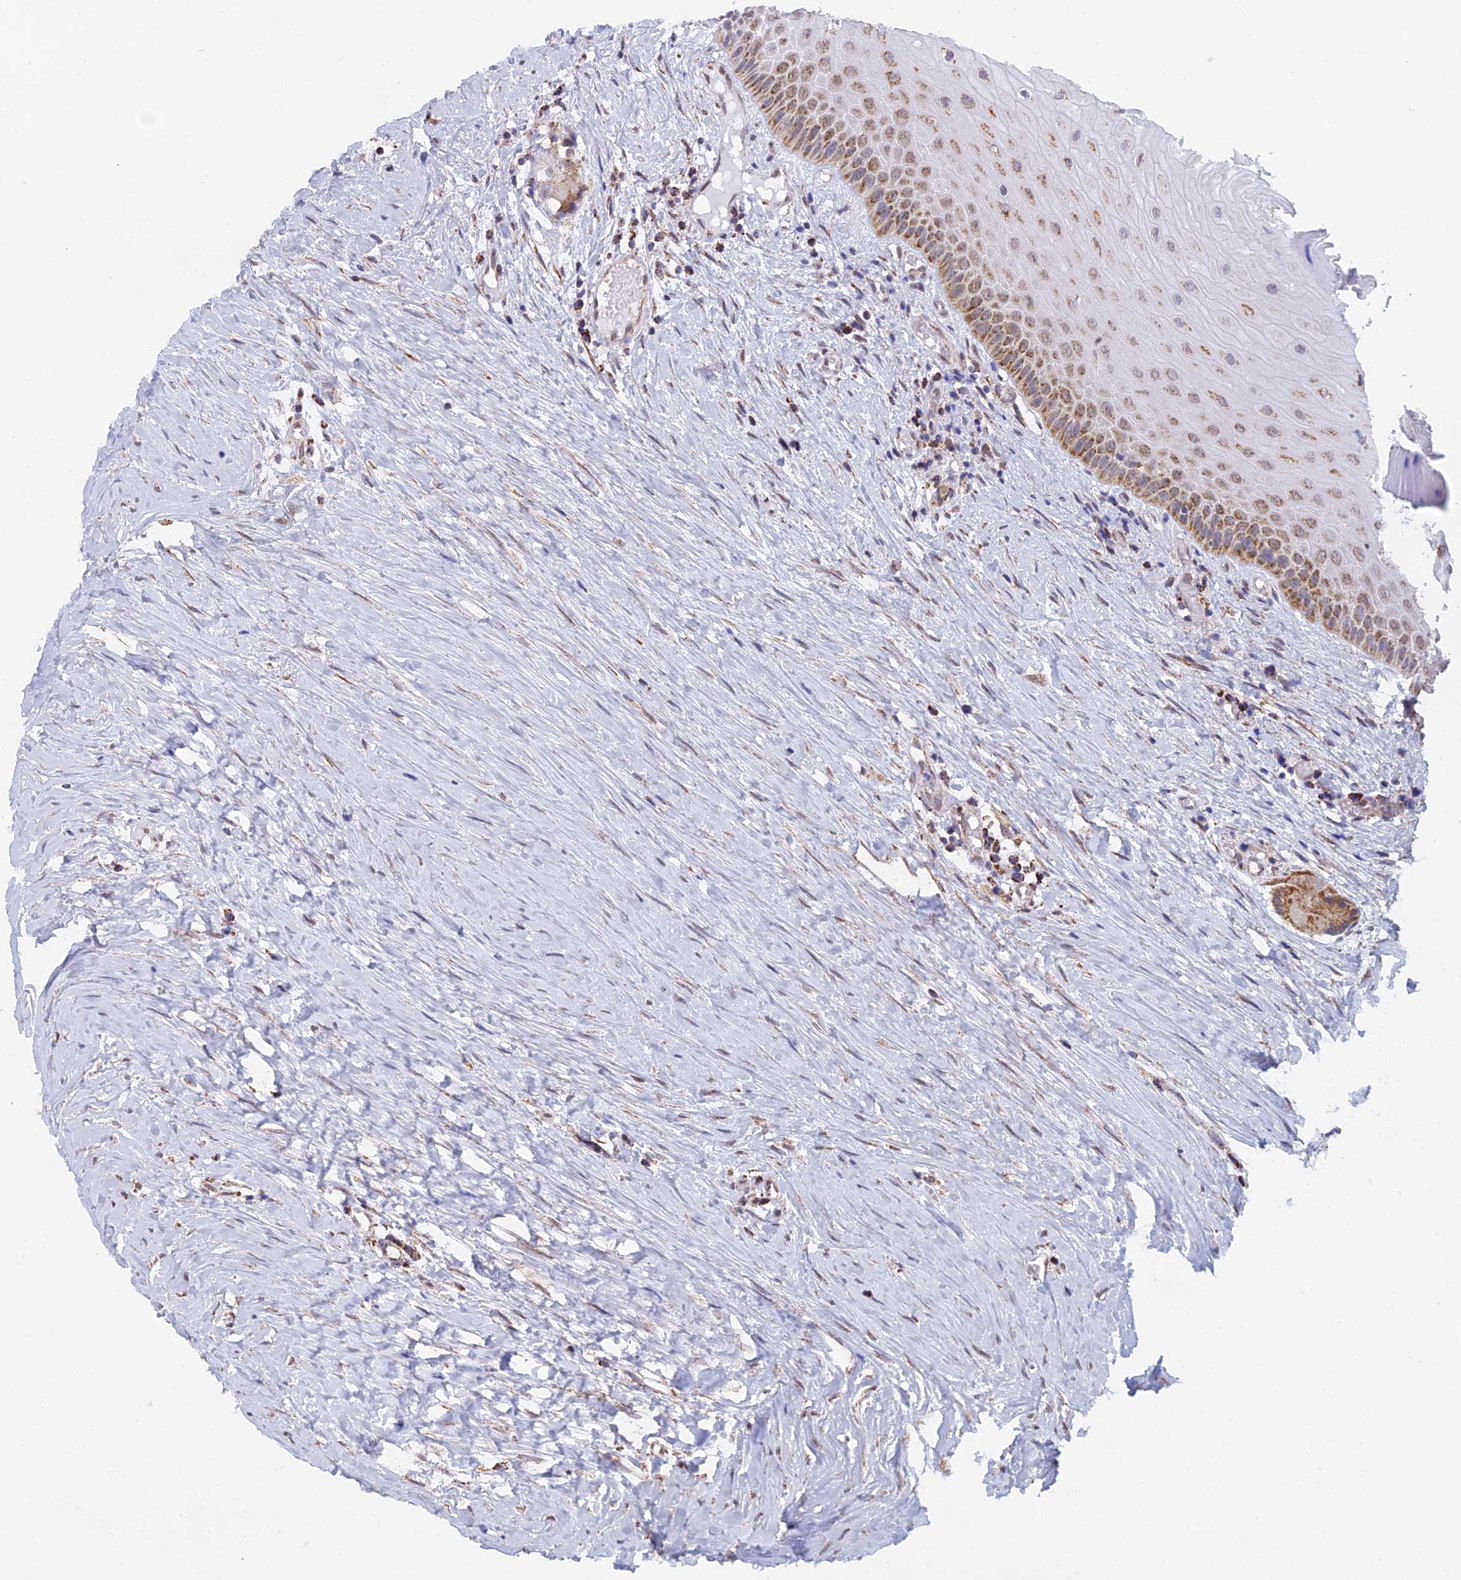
{"staining": {"intensity": "moderate", "quantity": ">75%", "location": "cytoplasmic/membranous"}, "tissue": "oral mucosa", "cell_type": "Squamous epithelial cells", "image_type": "normal", "snomed": [{"axis": "morphology", "description": "Normal tissue, NOS"}, {"axis": "topography", "description": "Skeletal muscle"}, {"axis": "topography", "description": "Oral tissue"}, {"axis": "topography", "description": "Peripheral nerve tissue"}], "caption": "Protein staining of unremarkable oral mucosa displays moderate cytoplasmic/membranous positivity in approximately >75% of squamous epithelial cells.", "gene": "CDC16", "patient": {"sex": "female", "age": 84}}